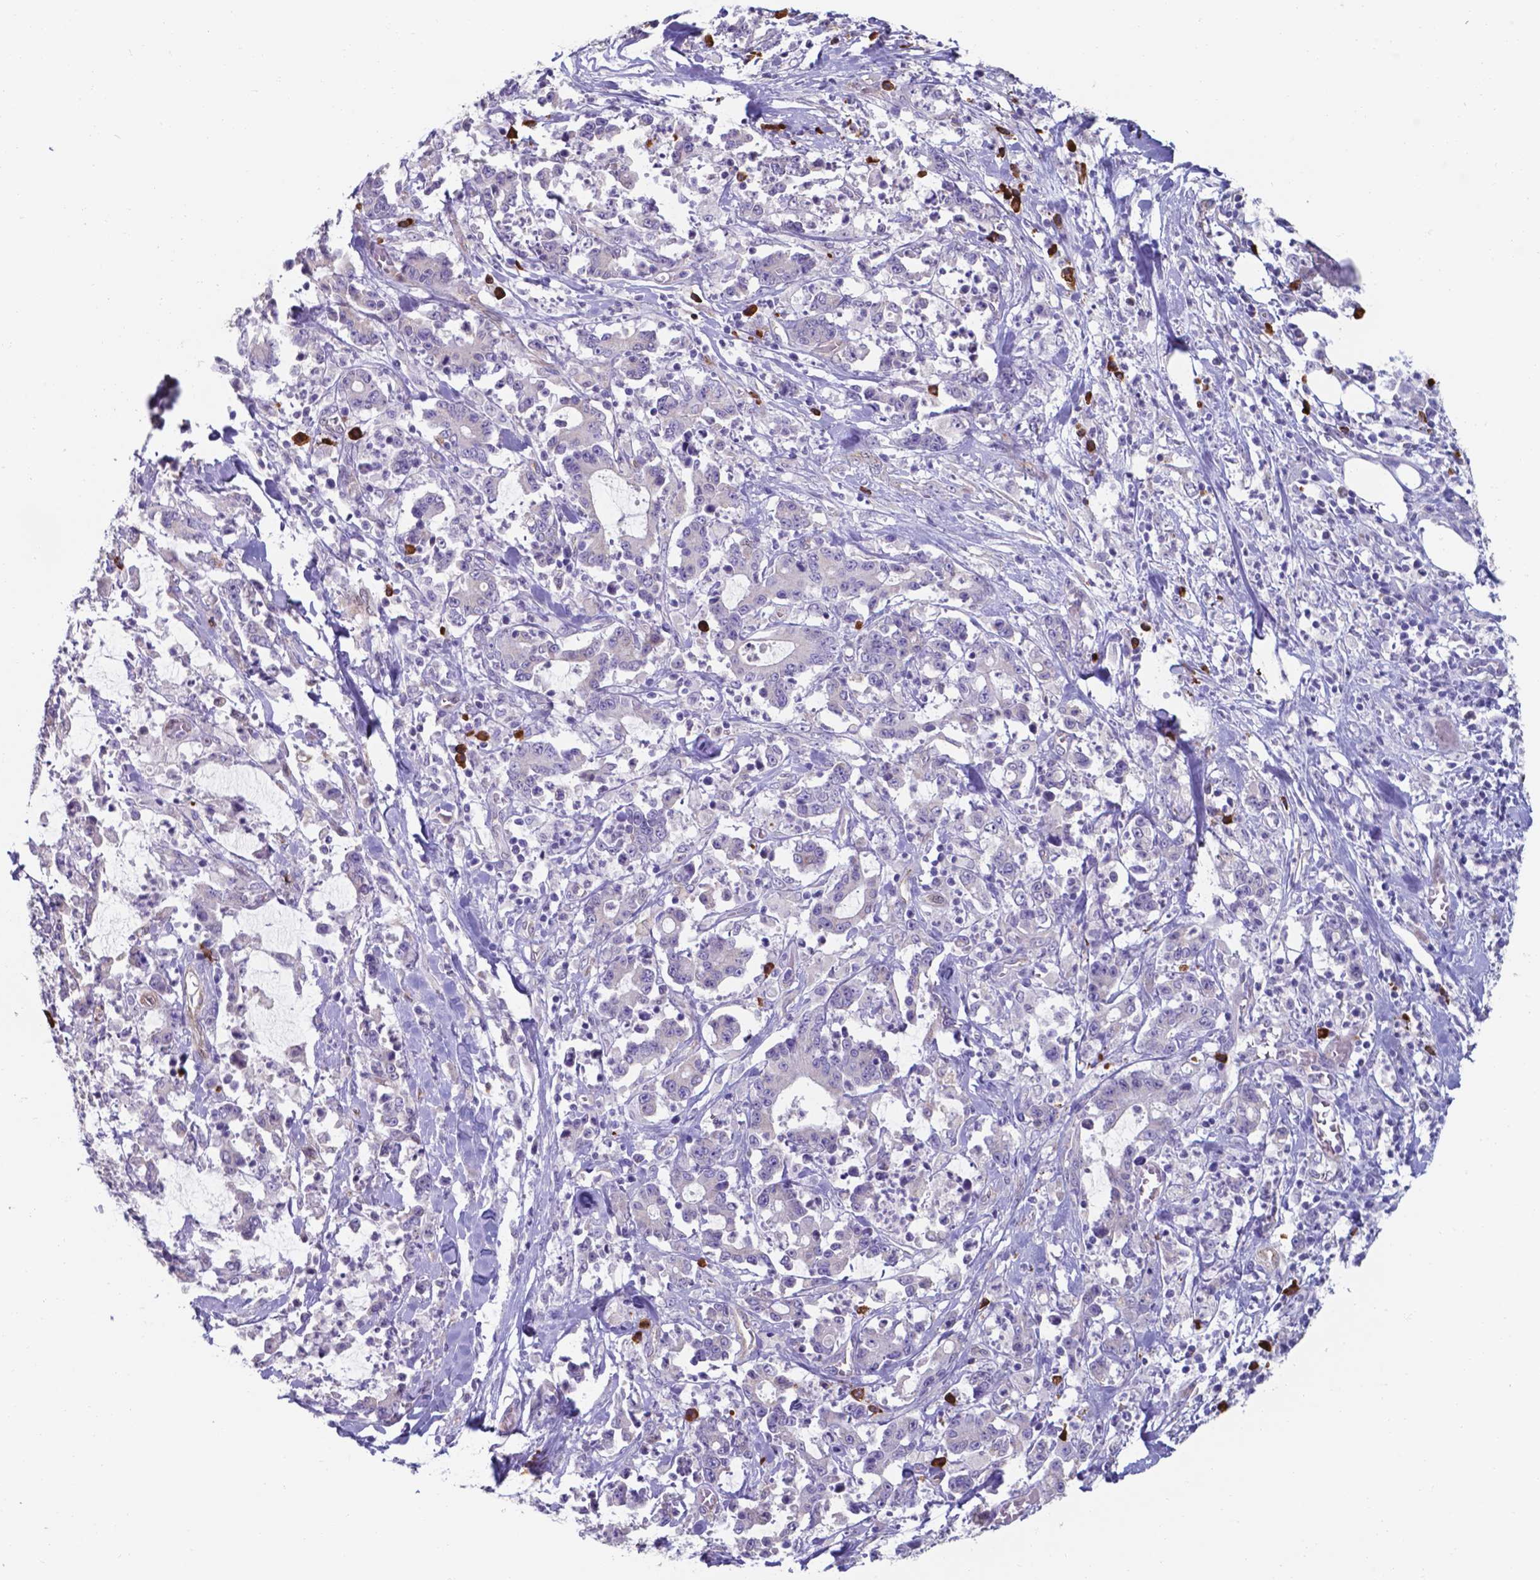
{"staining": {"intensity": "negative", "quantity": "none", "location": "none"}, "tissue": "stomach cancer", "cell_type": "Tumor cells", "image_type": "cancer", "snomed": [{"axis": "morphology", "description": "Adenocarcinoma, NOS"}, {"axis": "topography", "description": "Stomach, upper"}], "caption": "This is an IHC photomicrograph of stomach adenocarcinoma. There is no expression in tumor cells.", "gene": "UBE2J1", "patient": {"sex": "male", "age": 68}}